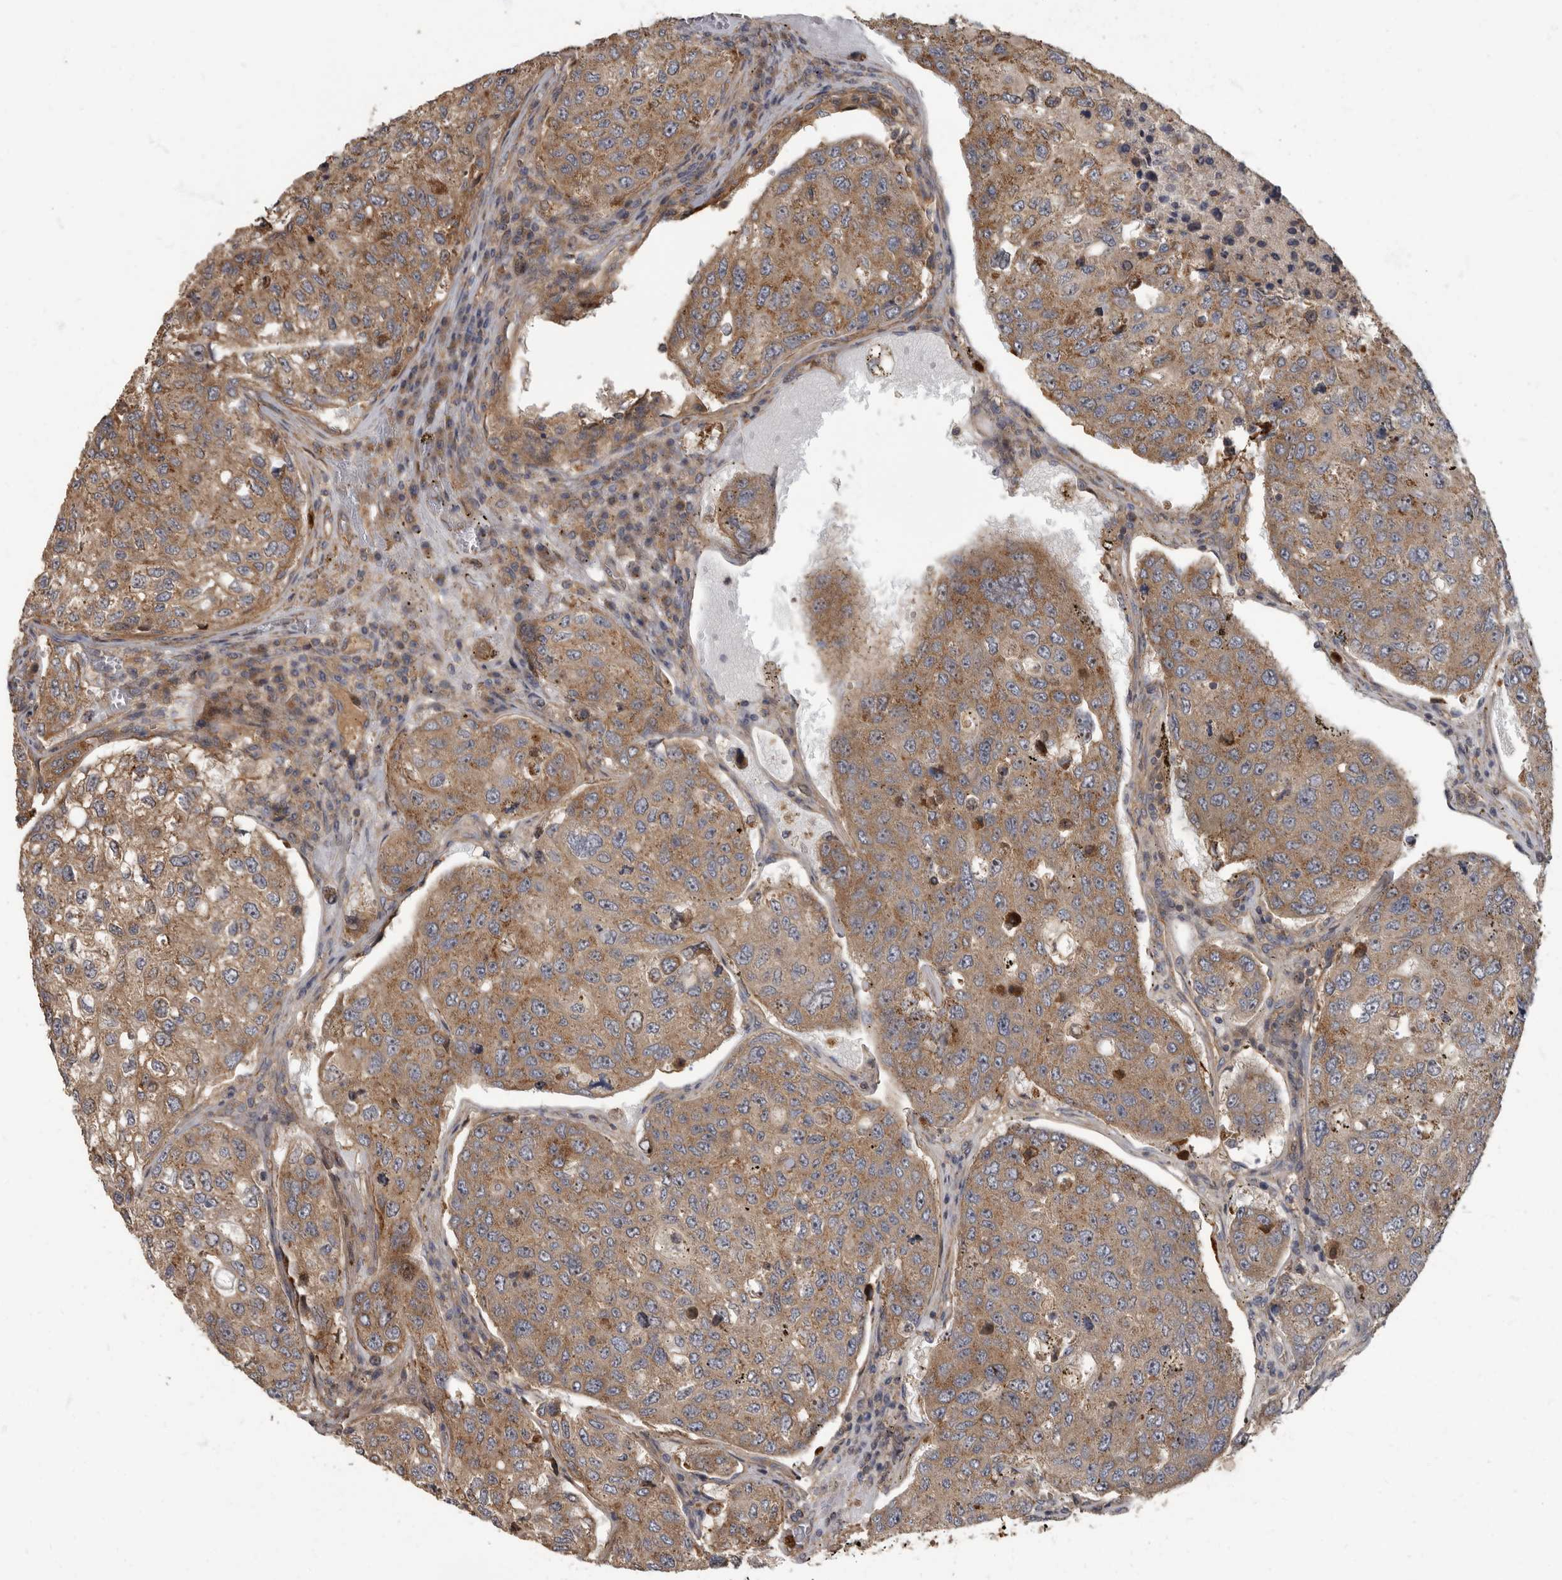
{"staining": {"intensity": "moderate", "quantity": ">75%", "location": "cytoplasmic/membranous"}, "tissue": "urothelial cancer", "cell_type": "Tumor cells", "image_type": "cancer", "snomed": [{"axis": "morphology", "description": "Urothelial carcinoma, High grade"}, {"axis": "topography", "description": "Lymph node"}, {"axis": "topography", "description": "Urinary bladder"}], "caption": "Protein staining of urothelial cancer tissue reveals moderate cytoplasmic/membranous positivity in about >75% of tumor cells.", "gene": "DAAM1", "patient": {"sex": "male", "age": 51}}